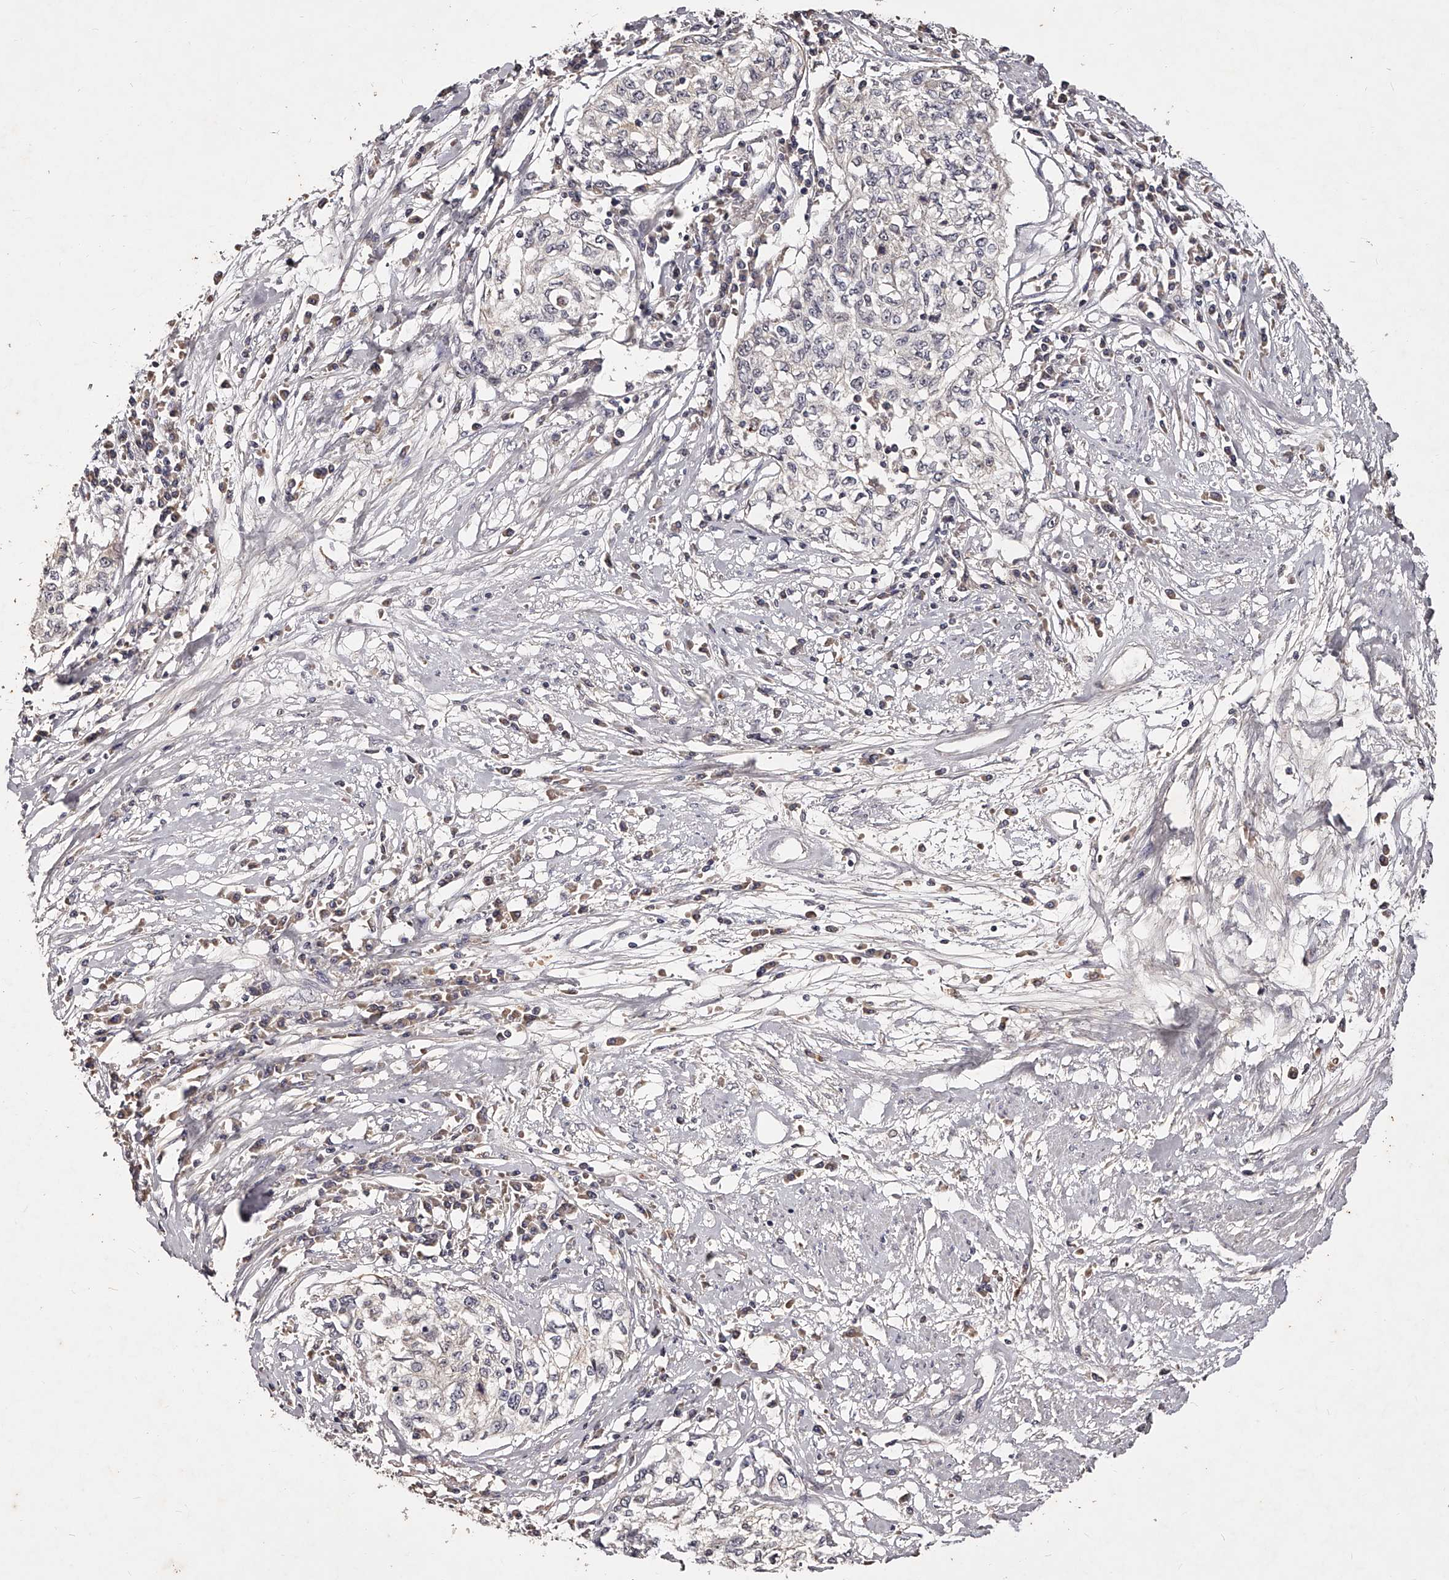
{"staining": {"intensity": "negative", "quantity": "none", "location": "none"}, "tissue": "cervical cancer", "cell_type": "Tumor cells", "image_type": "cancer", "snomed": [{"axis": "morphology", "description": "Squamous cell carcinoma, NOS"}, {"axis": "topography", "description": "Cervix"}], "caption": "This is an IHC histopathology image of human cervical cancer (squamous cell carcinoma). There is no positivity in tumor cells.", "gene": "PHACTR1", "patient": {"sex": "female", "age": 57}}